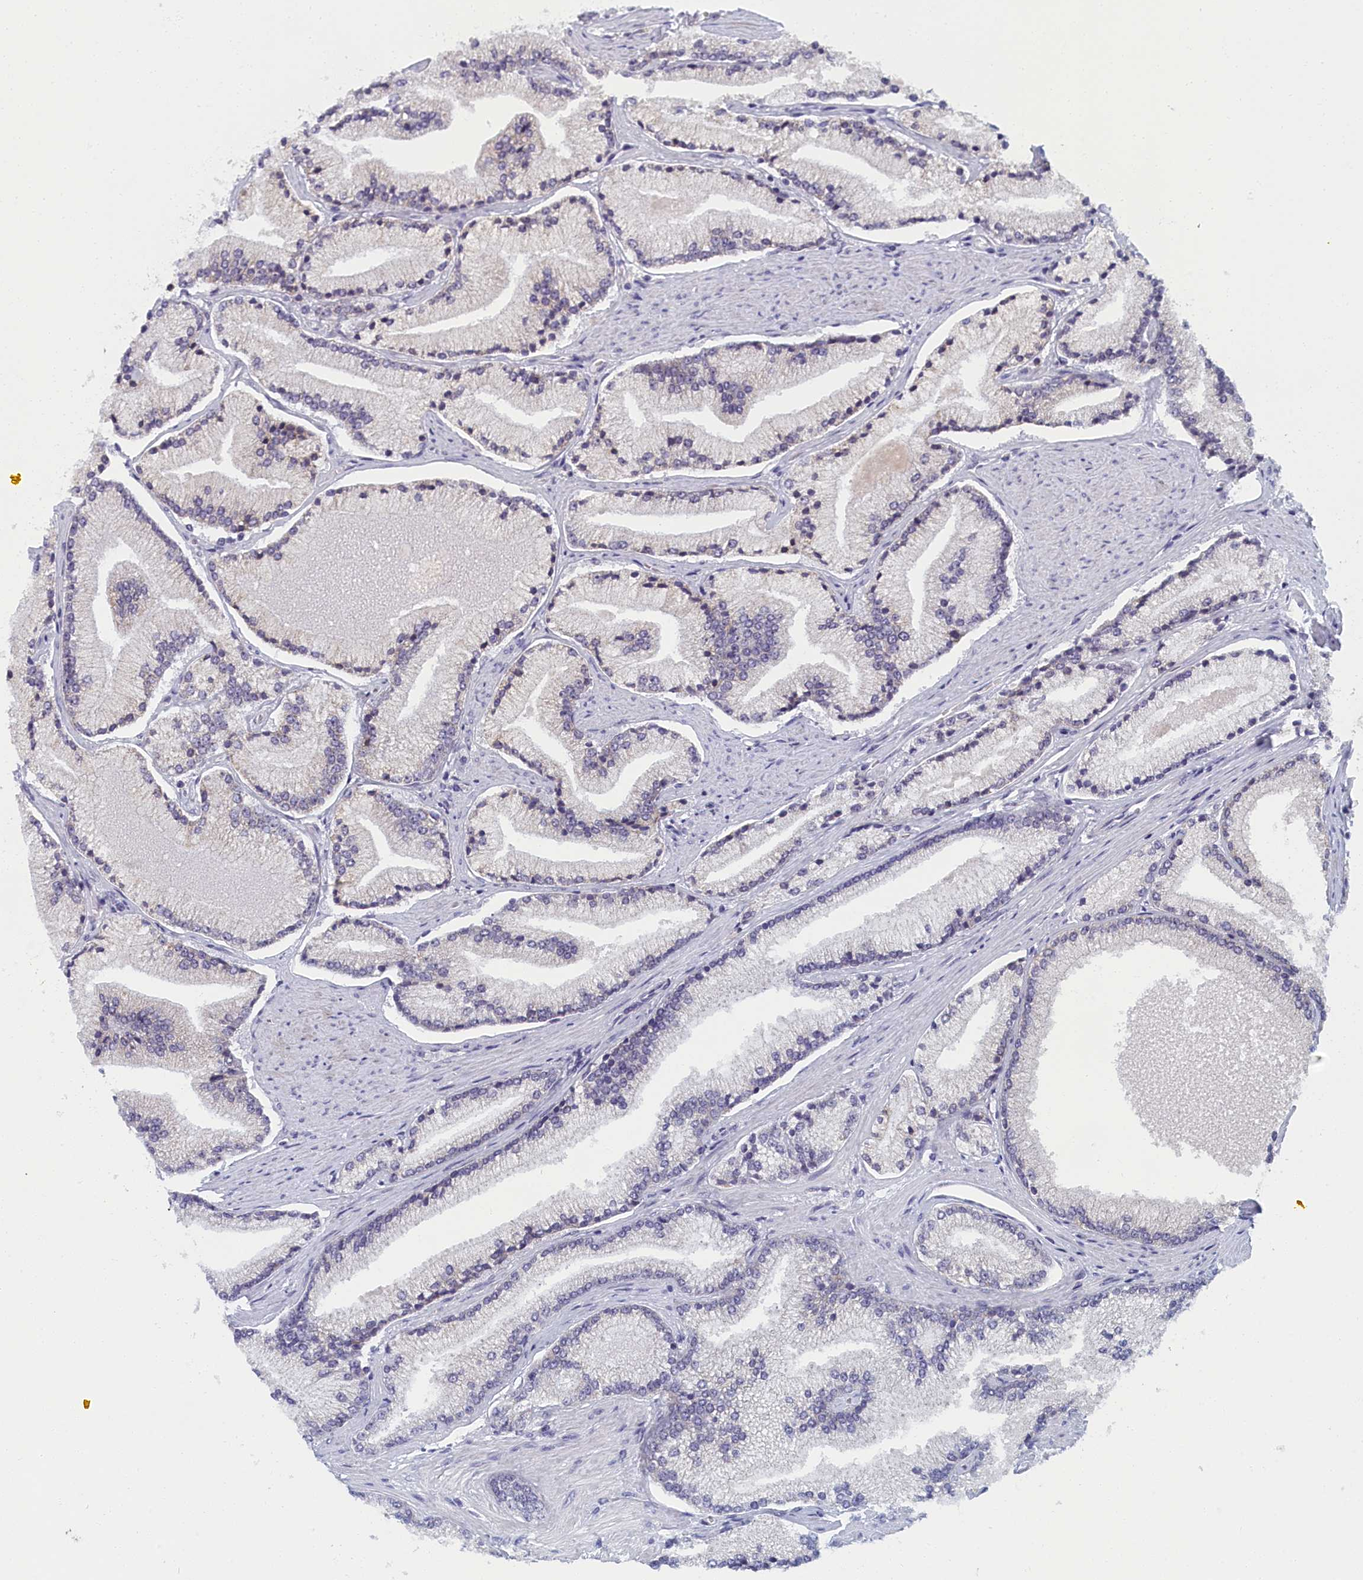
{"staining": {"intensity": "negative", "quantity": "none", "location": "none"}, "tissue": "prostate cancer", "cell_type": "Tumor cells", "image_type": "cancer", "snomed": [{"axis": "morphology", "description": "Adenocarcinoma, High grade"}, {"axis": "topography", "description": "Prostate"}], "caption": "IHC of human prostate cancer (adenocarcinoma (high-grade)) demonstrates no positivity in tumor cells.", "gene": "DNAJC17", "patient": {"sex": "male", "age": 67}}